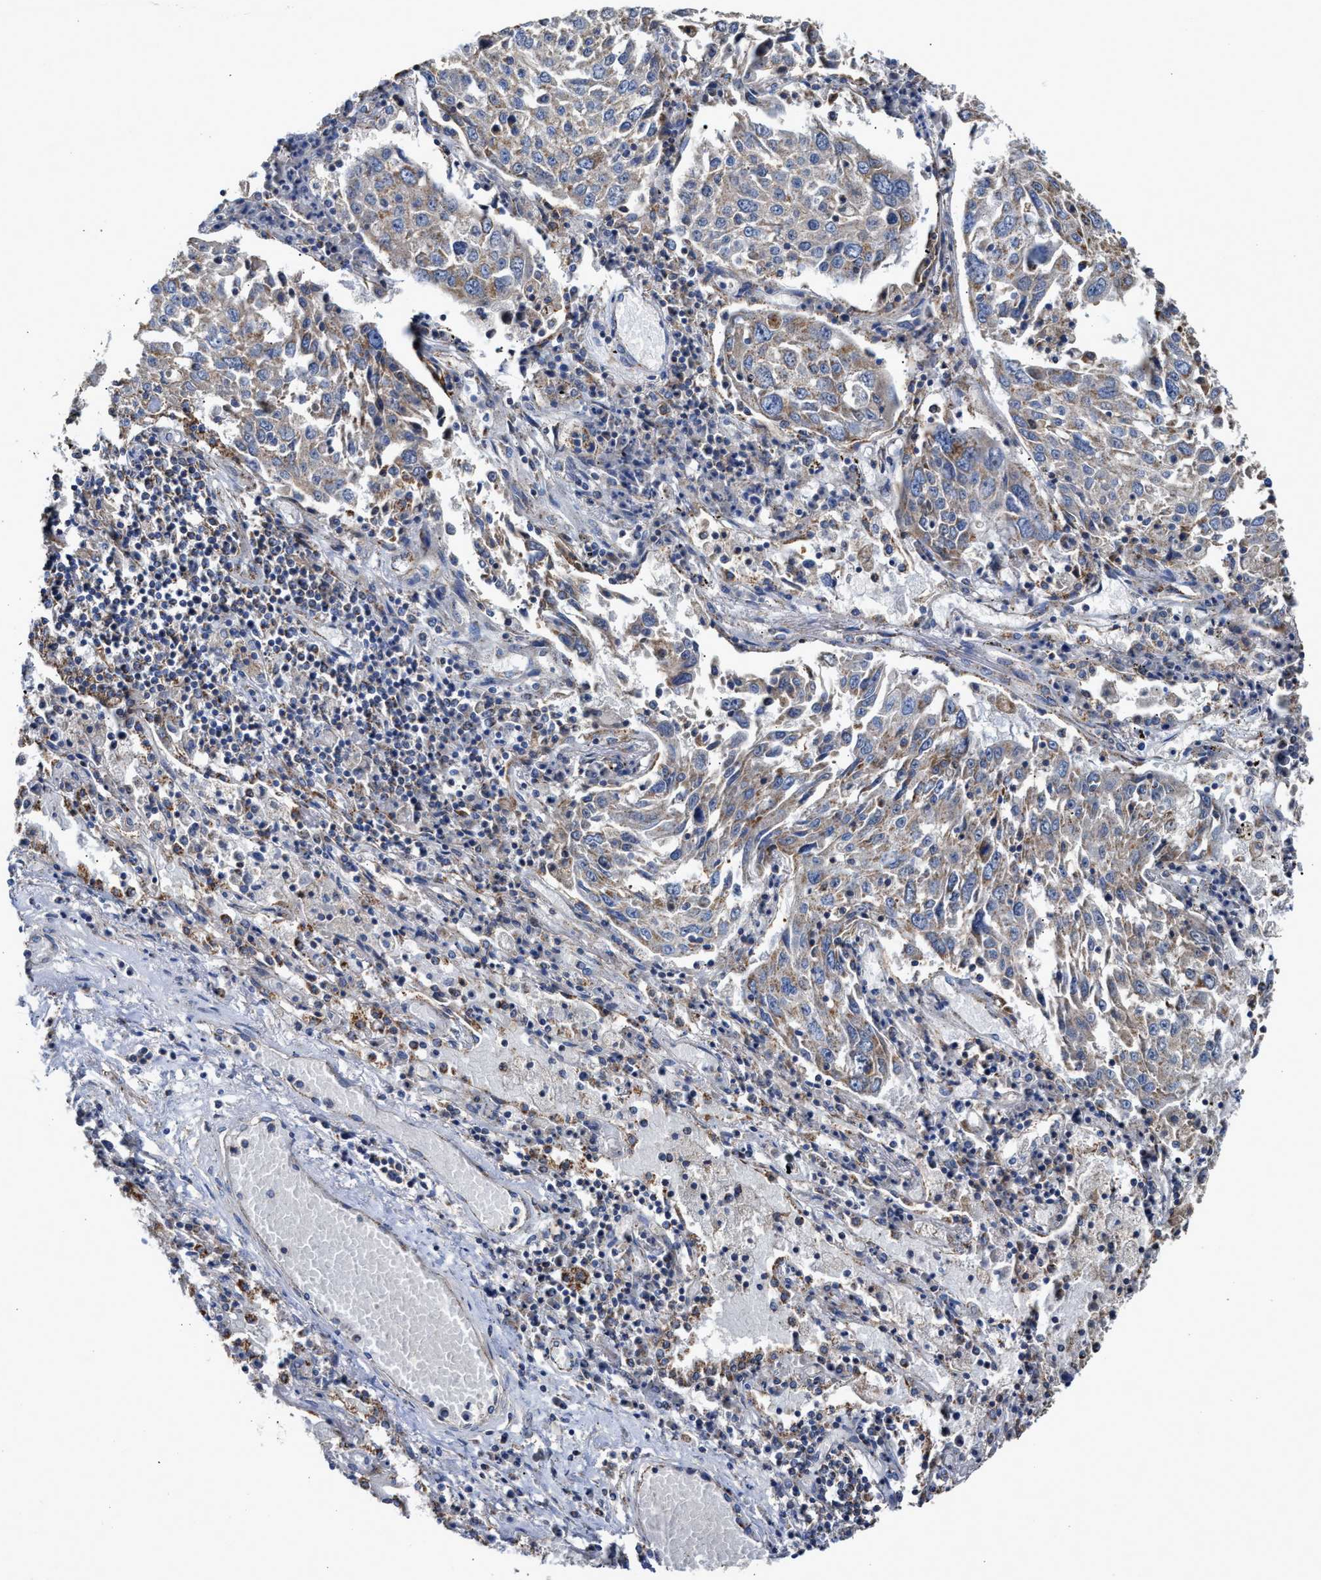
{"staining": {"intensity": "weak", "quantity": "<25%", "location": "cytoplasmic/membranous"}, "tissue": "lung cancer", "cell_type": "Tumor cells", "image_type": "cancer", "snomed": [{"axis": "morphology", "description": "Squamous cell carcinoma, NOS"}, {"axis": "topography", "description": "Lung"}], "caption": "Tumor cells show no significant positivity in lung cancer (squamous cell carcinoma).", "gene": "MECR", "patient": {"sex": "male", "age": 65}}